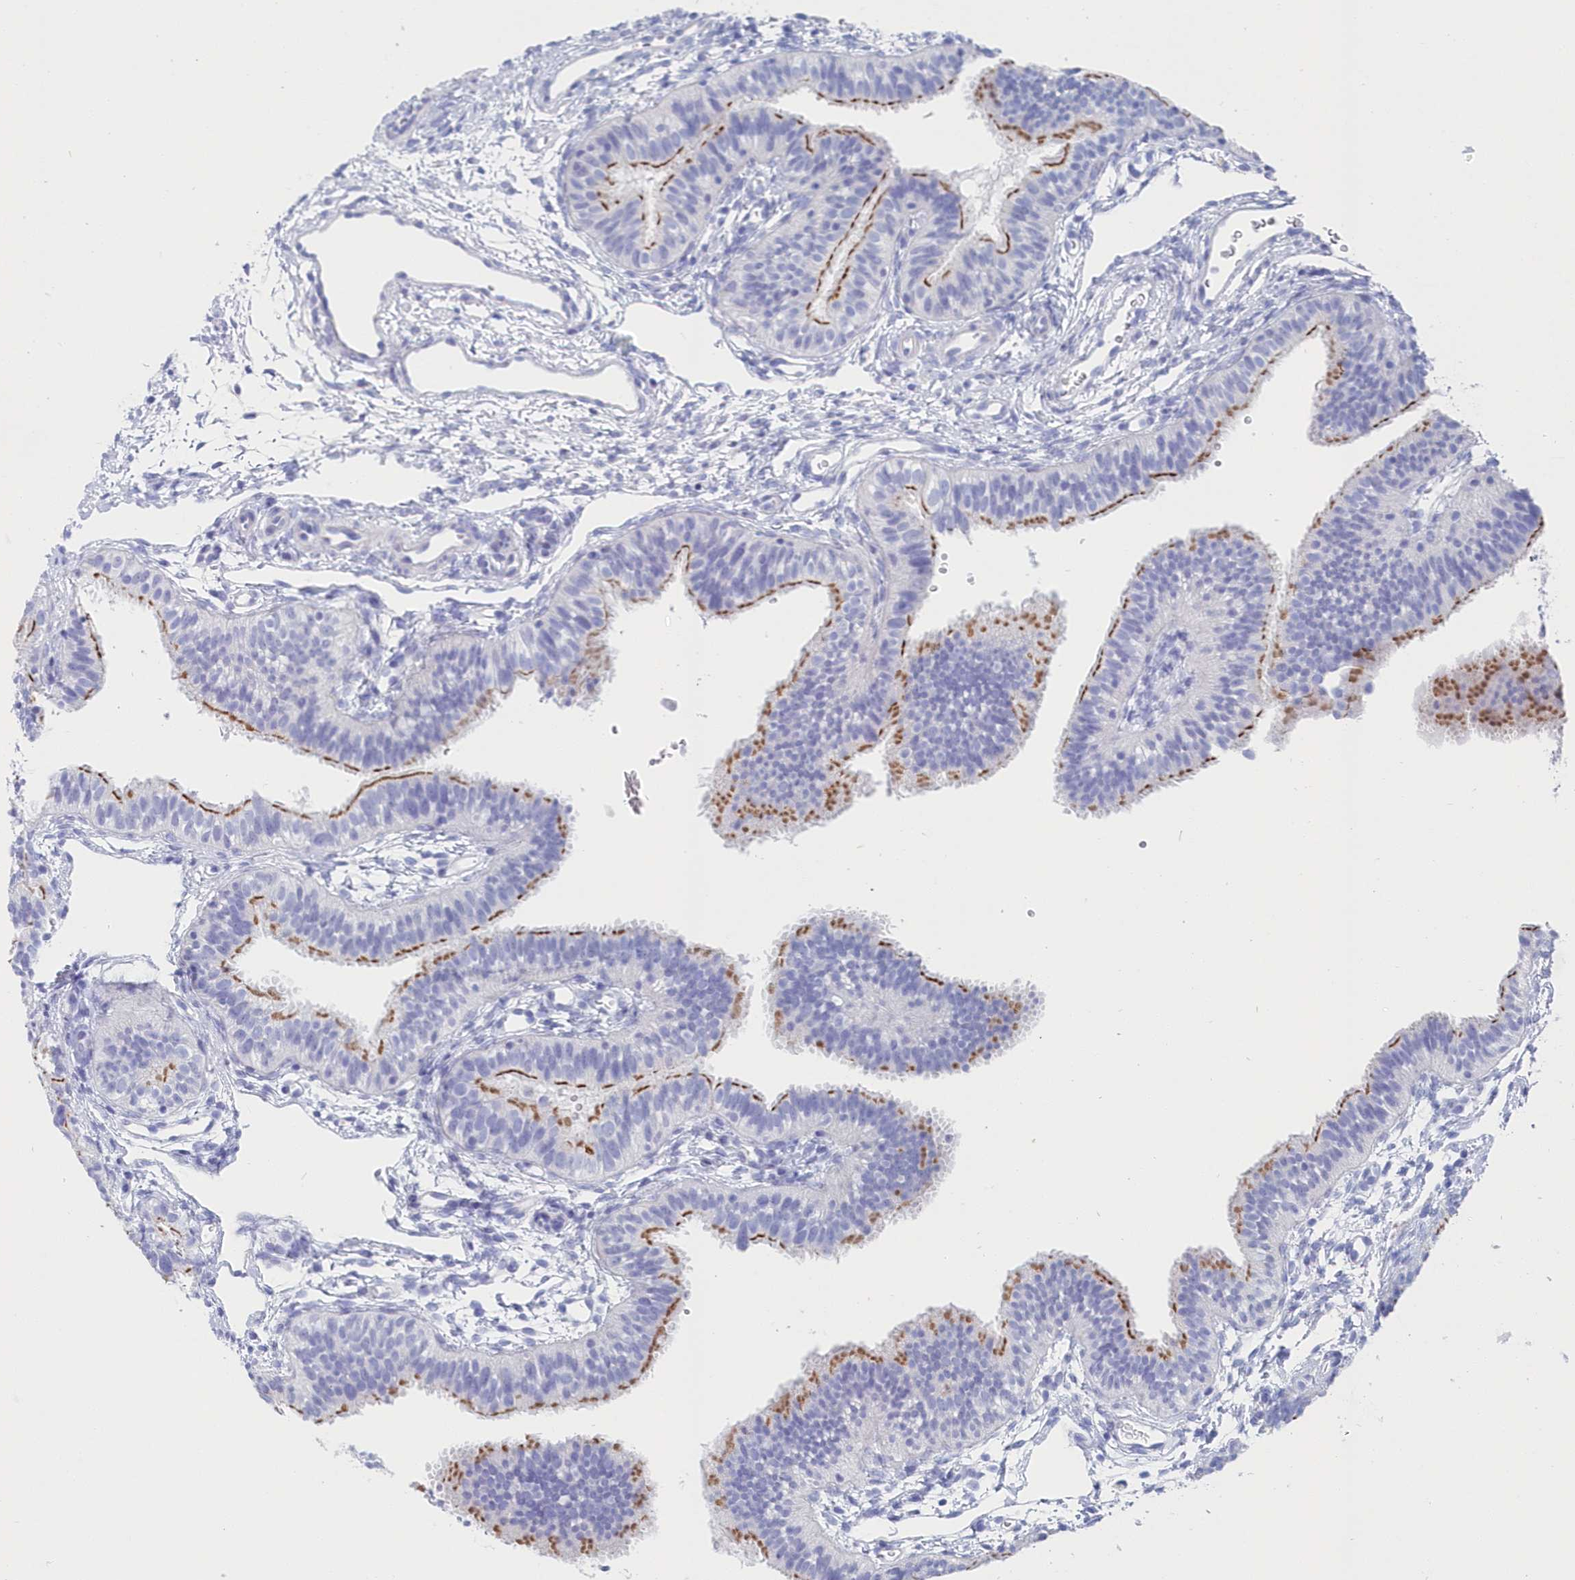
{"staining": {"intensity": "strong", "quantity": "25%-75%", "location": "cytoplasmic/membranous"}, "tissue": "fallopian tube", "cell_type": "Glandular cells", "image_type": "normal", "snomed": [{"axis": "morphology", "description": "Normal tissue, NOS"}, {"axis": "topography", "description": "Fallopian tube"}], "caption": "A brown stain highlights strong cytoplasmic/membranous staining of a protein in glandular cells of unremarkable human fallopian tube.", "gene": "CSNK1G2", "patient": {"sex": "female", "age": 35}}